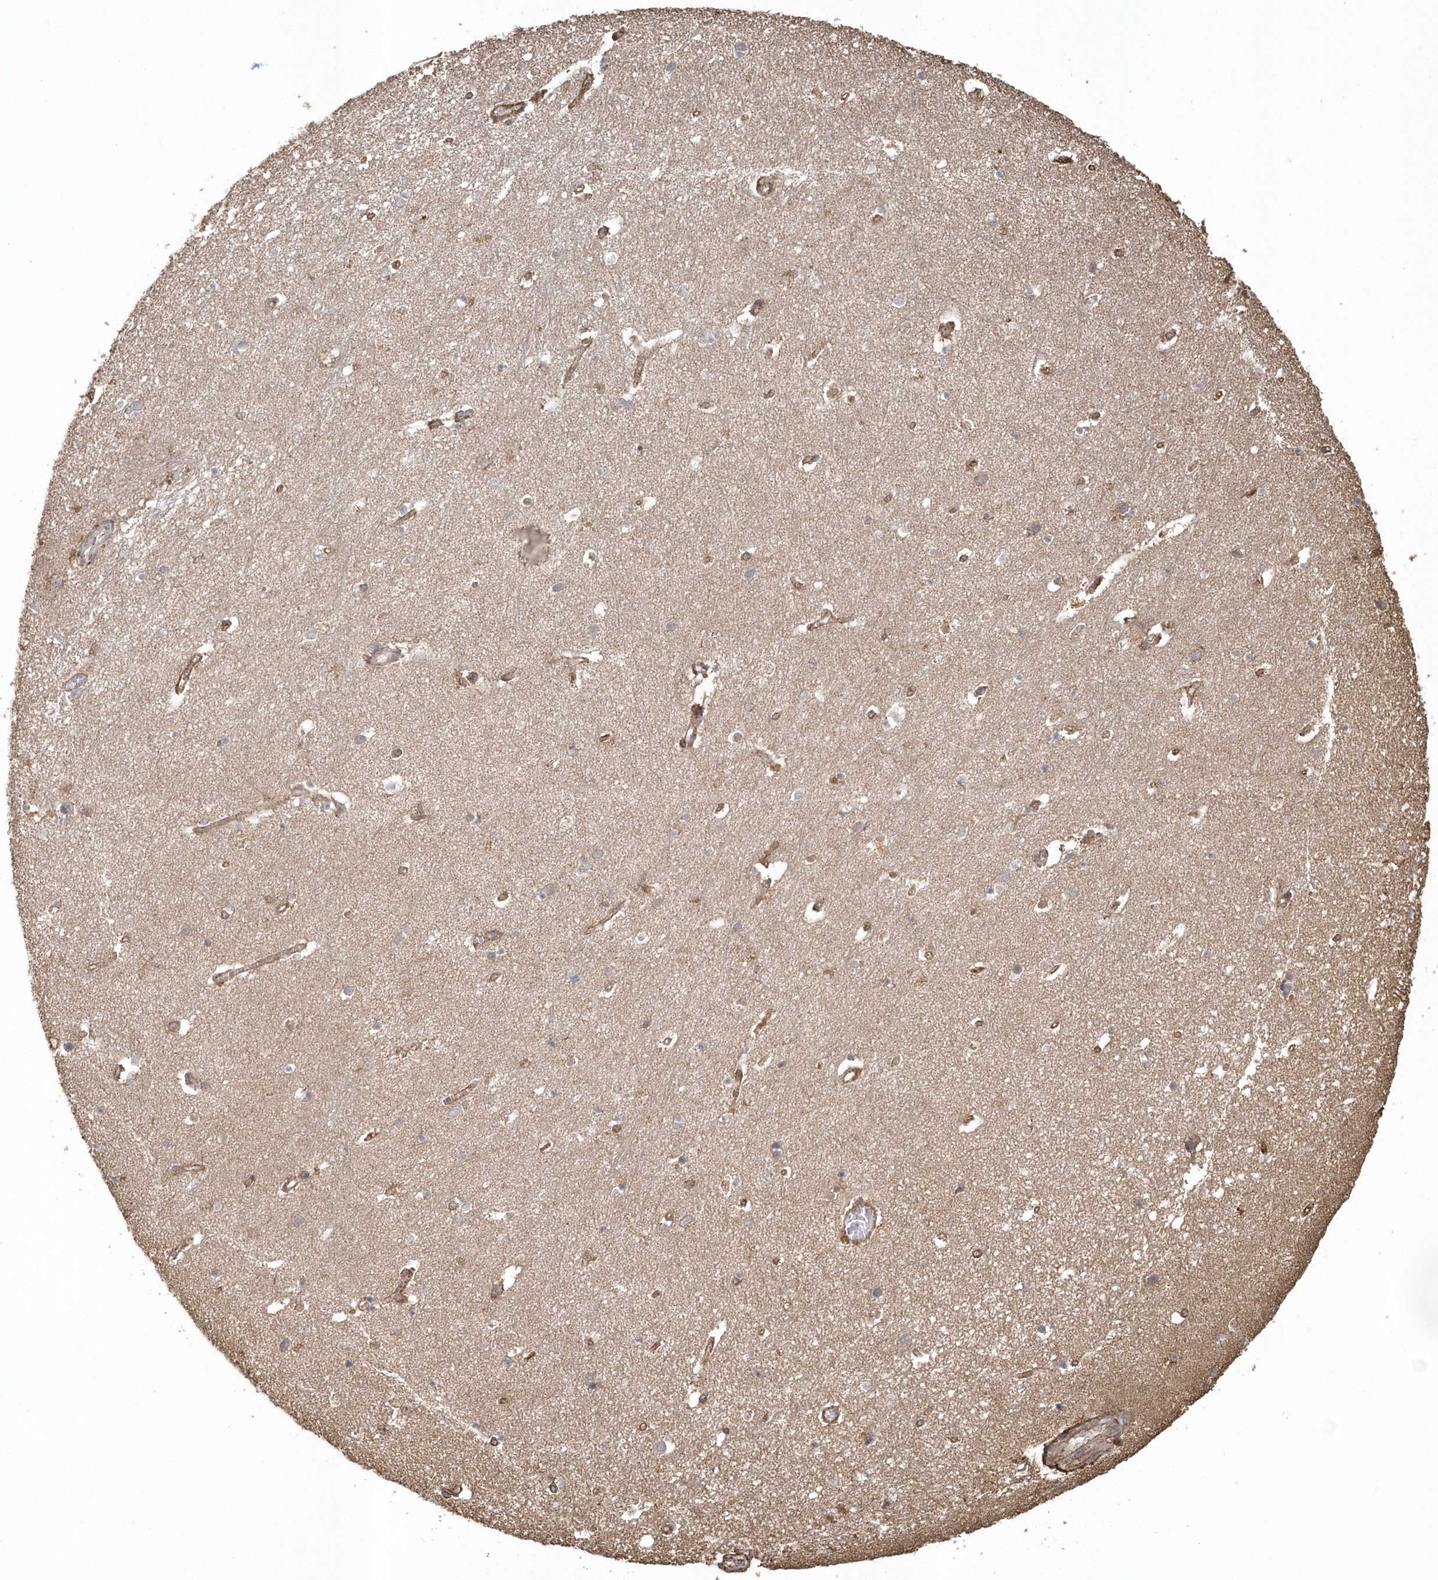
{"staining": {"intensity": "weak", "quantity": "<25%", "location": "cytoplasmic/membranous"}, "tissue": "hippocampus", "cell_type": "Glial cells", "image_type": "normal", "snomed": [{"axis": "morphology", "description": "Normal tissue, NOS"}, {"axis": "topography", "description": "Hippocampus"}], "caption": "High power microscopy micrograph of an immunohistochemistry (IHC) image of unremarkable hippocampus, revealing no significant staining in glial cells.", "gene": "HERPUD1", "patient": {"sex": "female", "age": 64}}